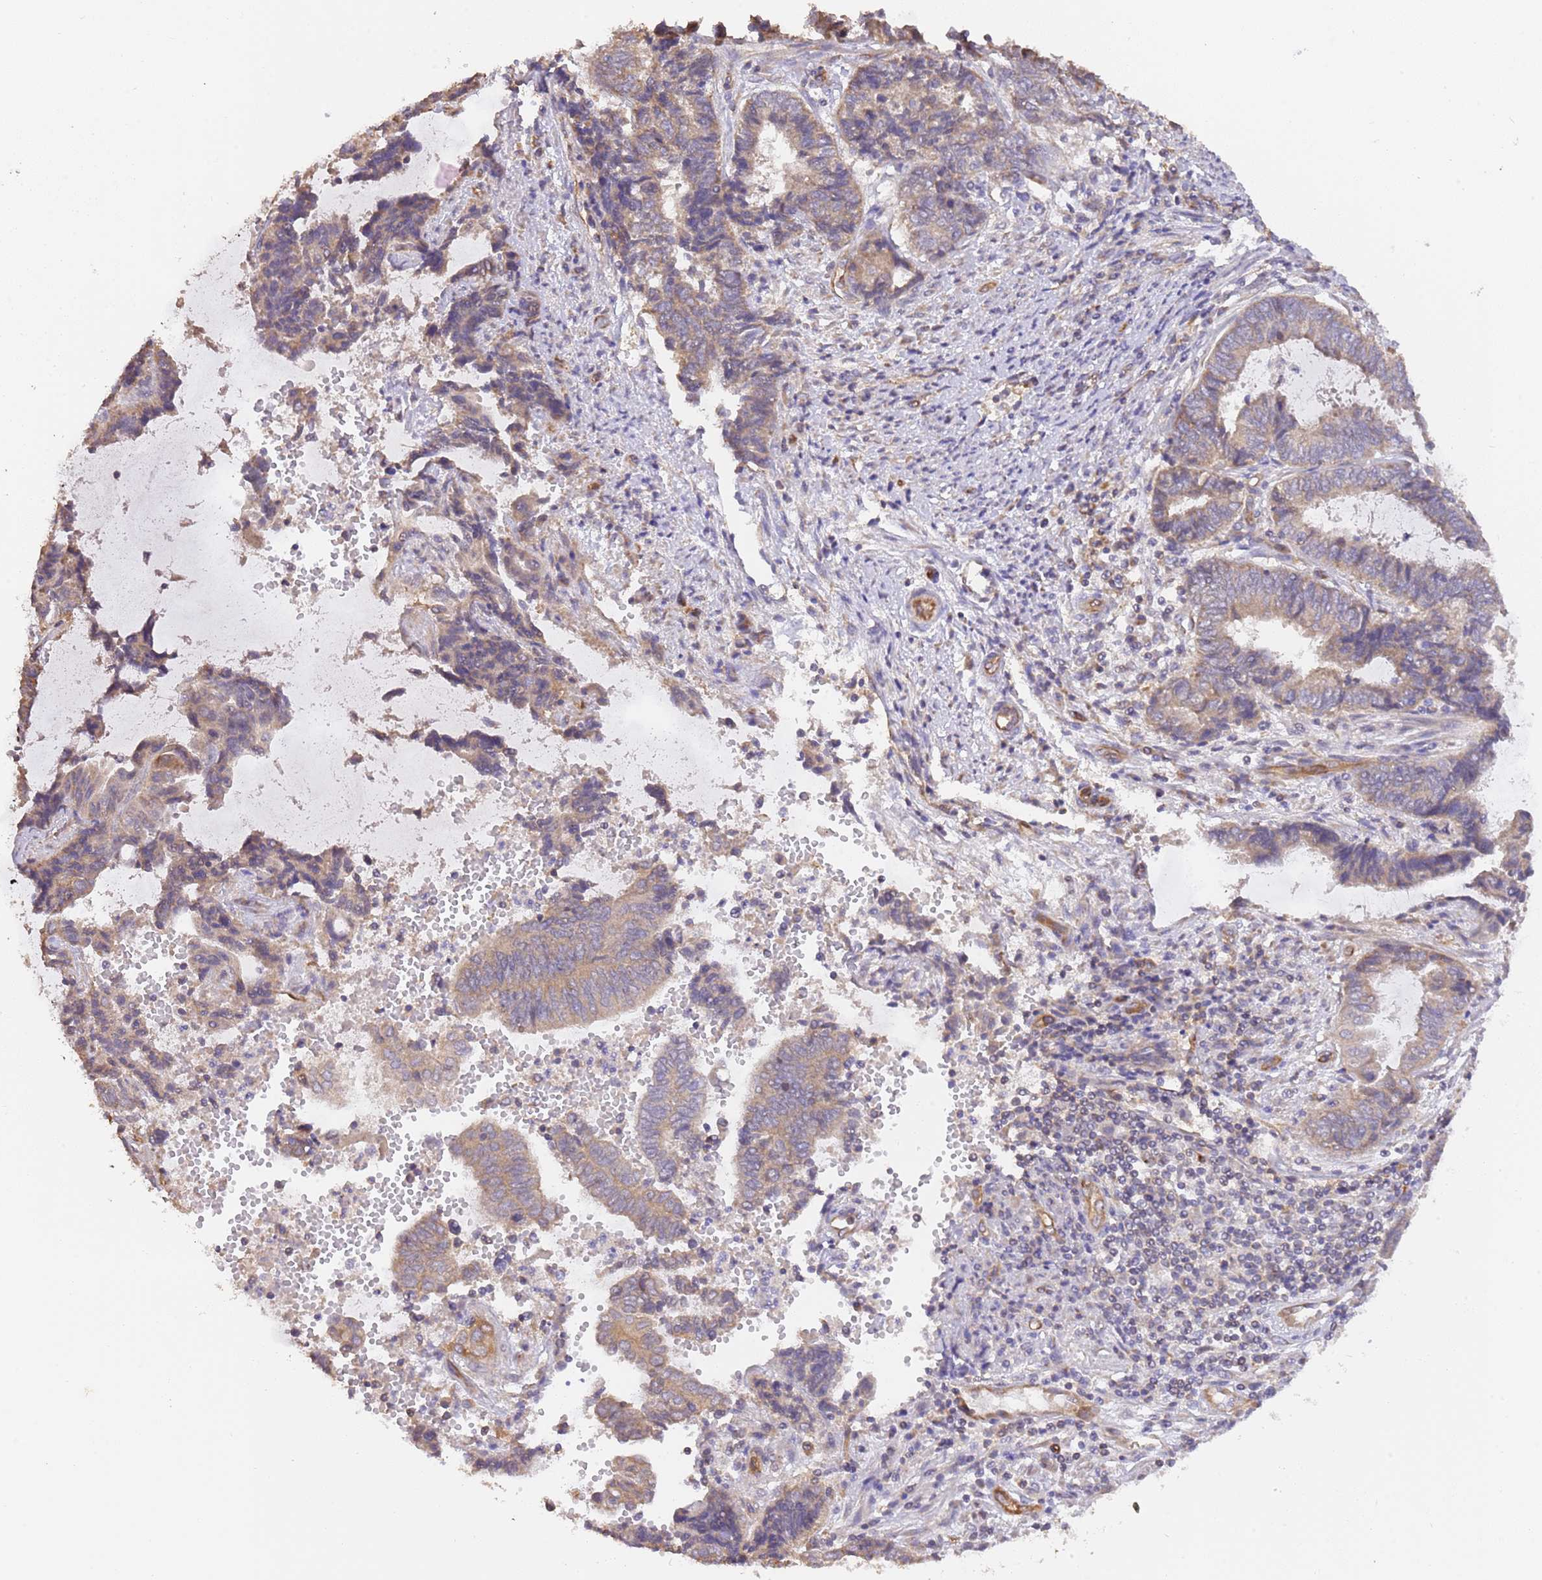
{"staining": {"intensity": "weak", "quantity": "25%-75%", "location": "cytoplasmic/membranous"}, "tissue": "endometrial cancer", "cell_type": "Tumor cells", "image_type": "cancer", "snomed": [{"axis": "morphology", "description": "Adenocarcinoma, NOS"}, {"axis": "topography", "description": "Uterus"}, {"axis": "topography", "description": "Endometrium"}], "caption": "DAB immunohistochemical staining of adenocarcinoma (endometrial) reveals weak cytoplasmic/membranous protein staining in approximately 25%-75% of tumor cells. Nuclei are stained in blue.", "gene": "DOCK9", "patient": {"sex": "female", "age": 70}}